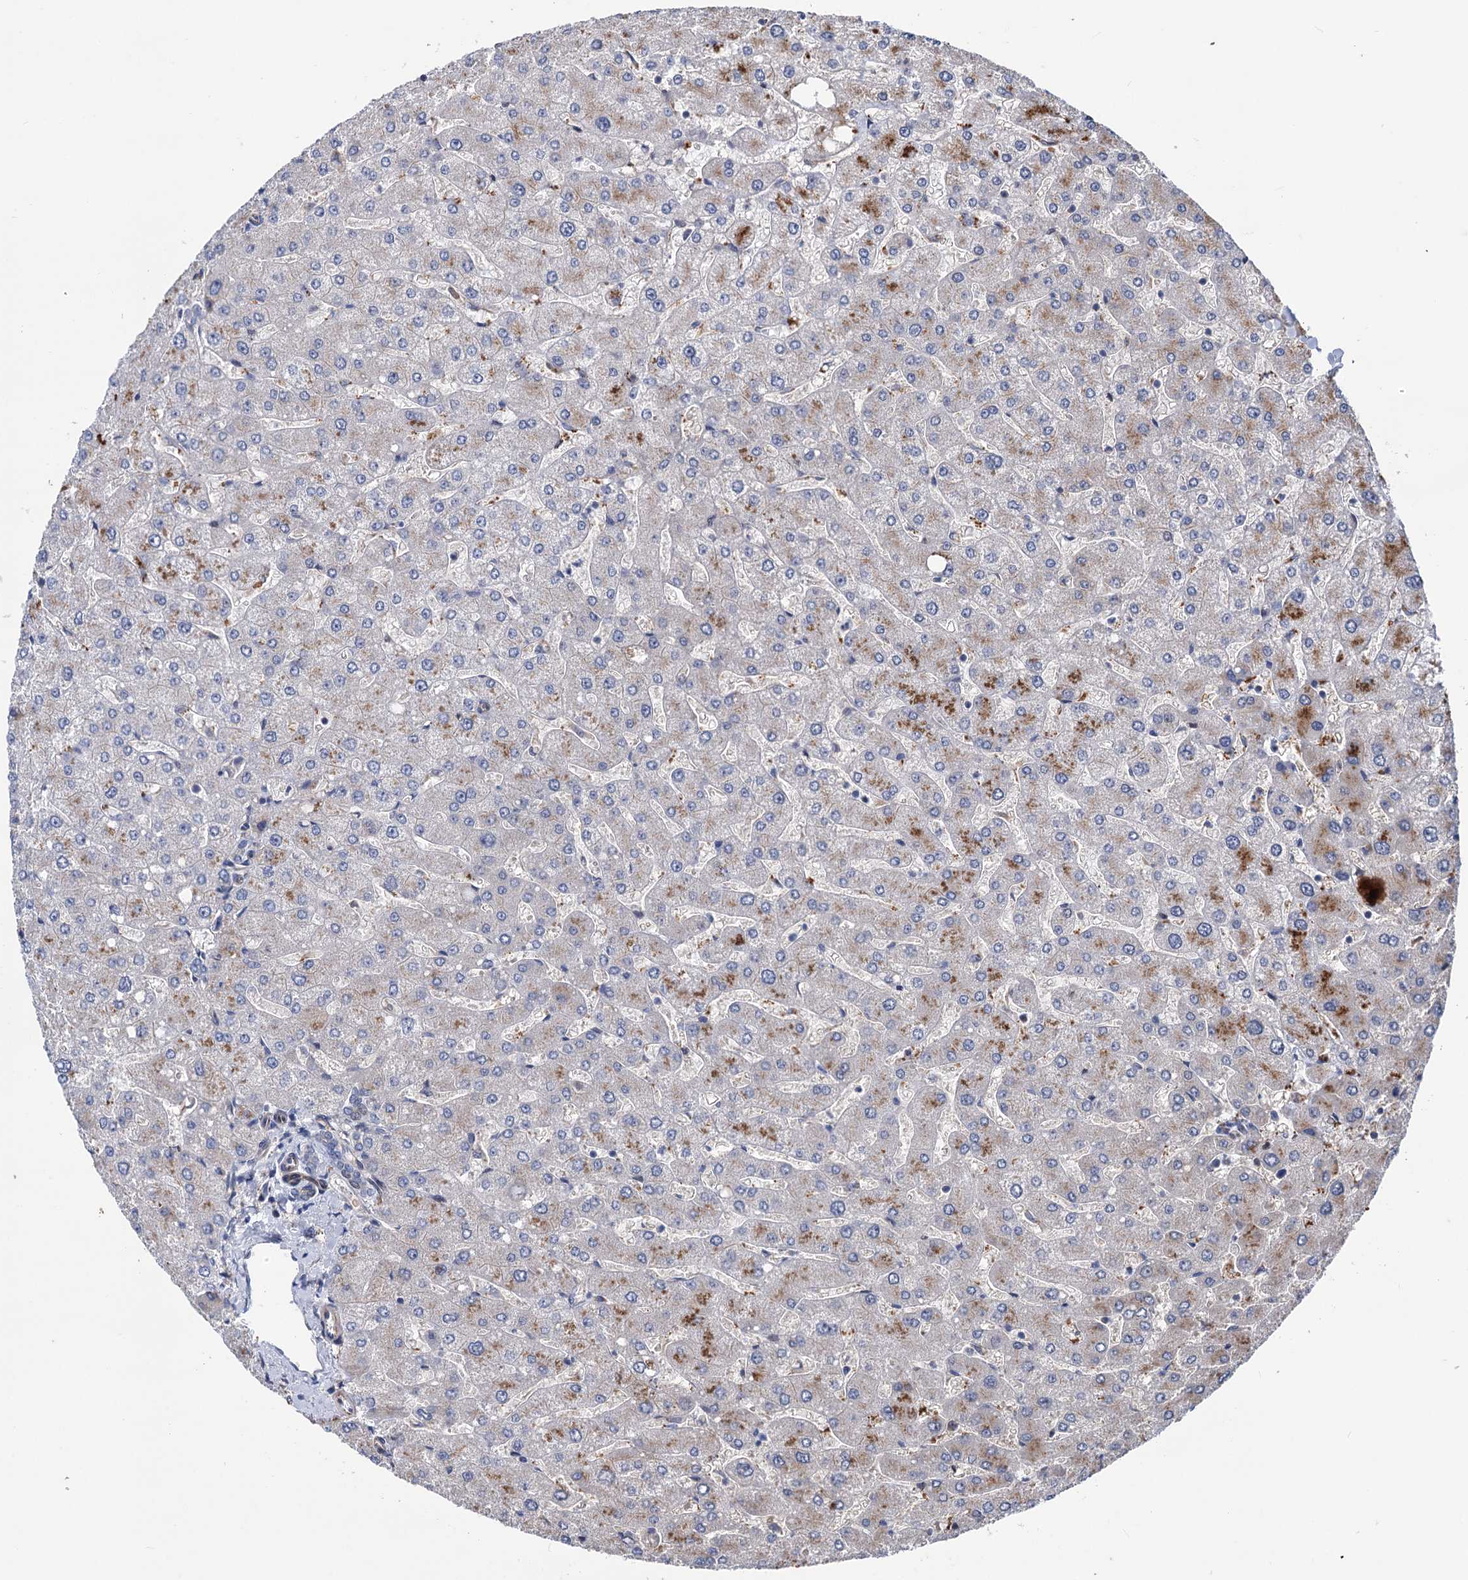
{"staining": {"intensity": "negative", "quantity": "none", "location": "none"}, "tissue": "liver", "cell_type": "Cholangiocytes", "image_type": "normal", "snomed": [{"axis": "morphology", "description": "Normal tissue, NOS"}, {"axis": "topography", "description": "Liver"}], "caption": "Immunohistochemistry histopathology image of normal human liver stained for a protein (brown), which demonstrates no expression in cholangiocytes.", "gene": "UBR1", "patient": {"sex": "male", "age": 55}}